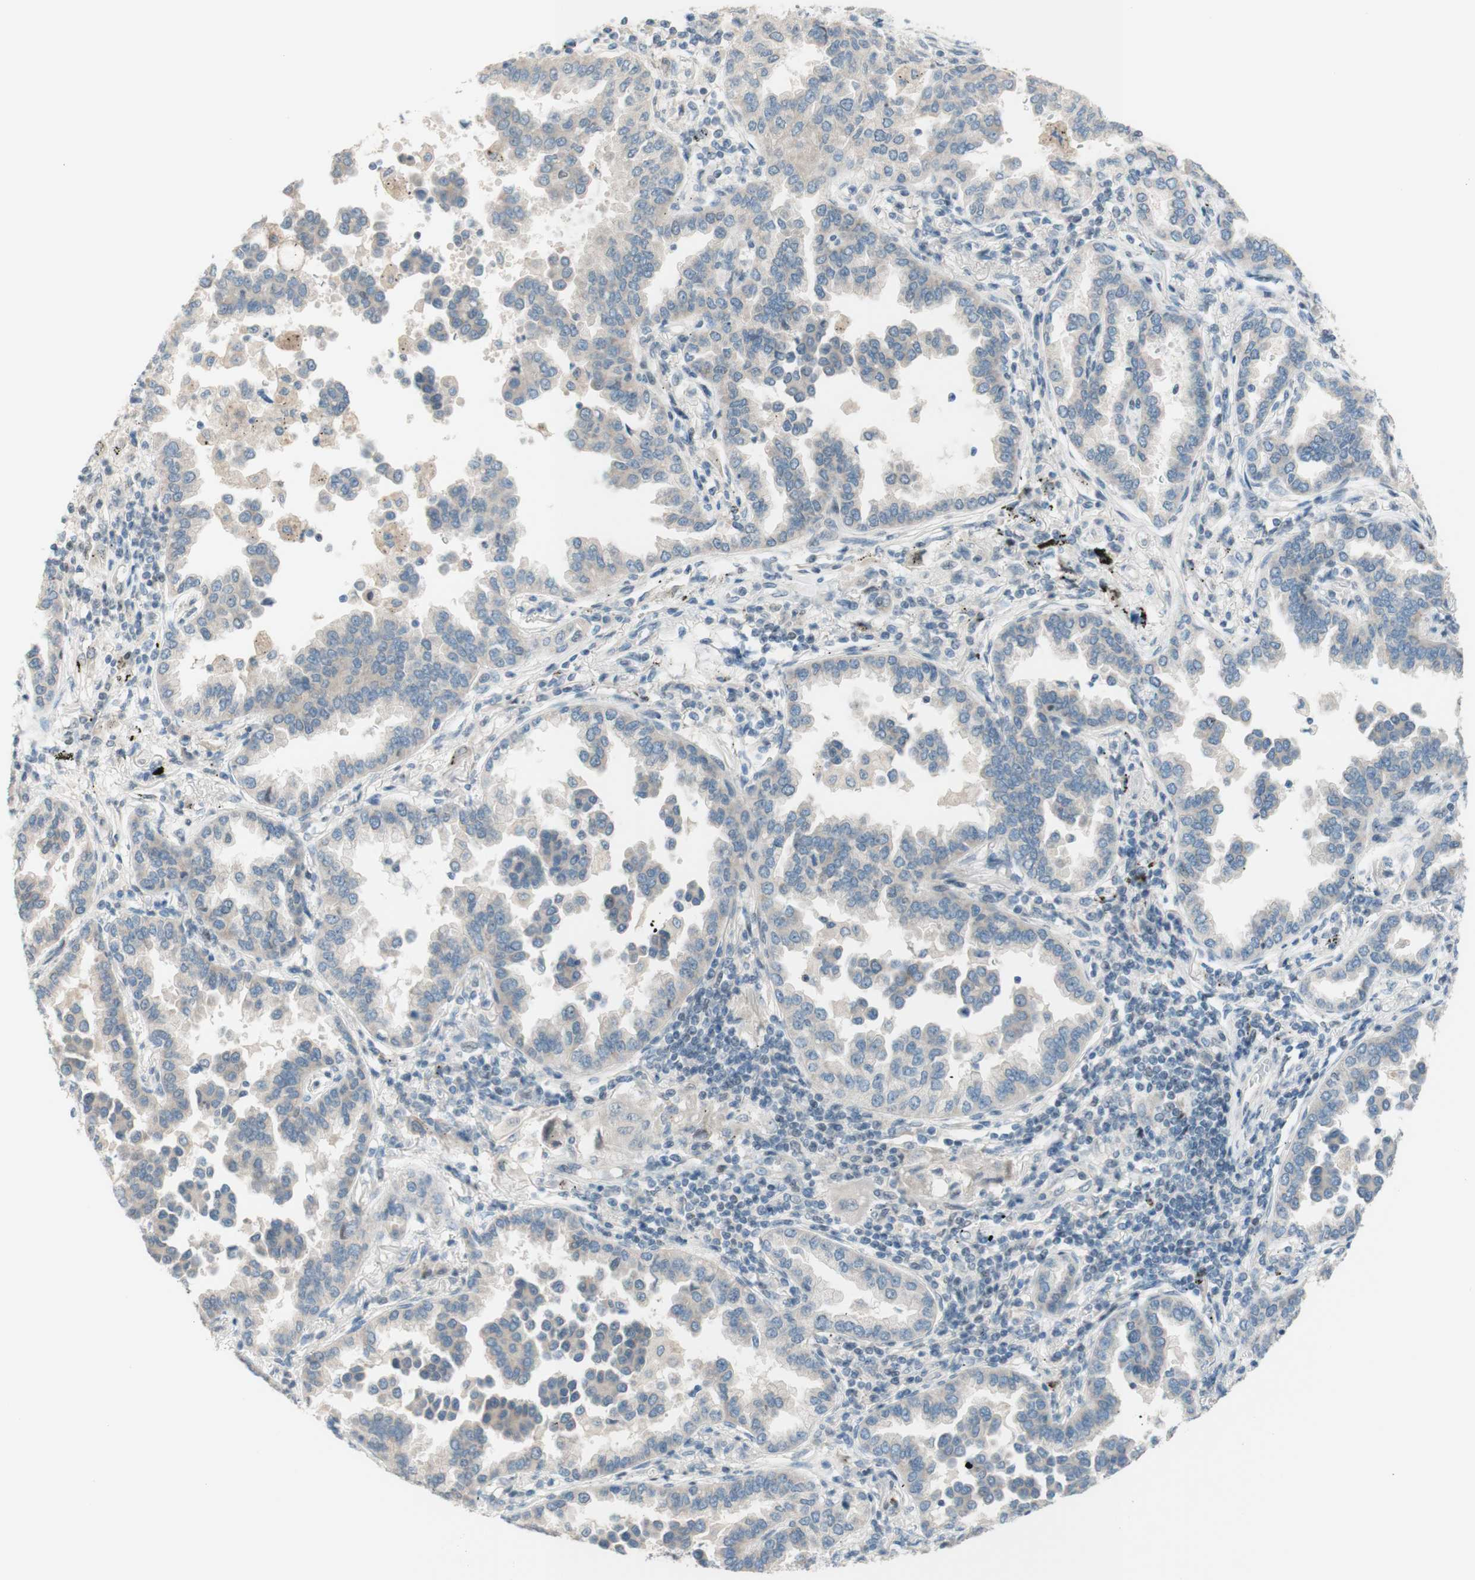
{"staining": {"intensity": "negative", "quantity": "none", "location": "none"}, "tissue": "lung cancer", "cell_type": "Tumor cells", "image_type": "cancer", "snomed": [{"axis": "morphology", "description": "Normal tissue, NOS"}, {"axis": "morphology", "description": "Adenocarcinoma, NOS"}, {"axis": "topography", "description": "Lung"}], "caption": "DAB immunohistochemical staining of human lung adenocarcinoma demonstrates no significant positivity in tumor cells. (Brightfield microscopy of DAB immunohistochemistry at high magnification).", "gene": "JPH1", "patient": {"sex": "male", "age": 59}}